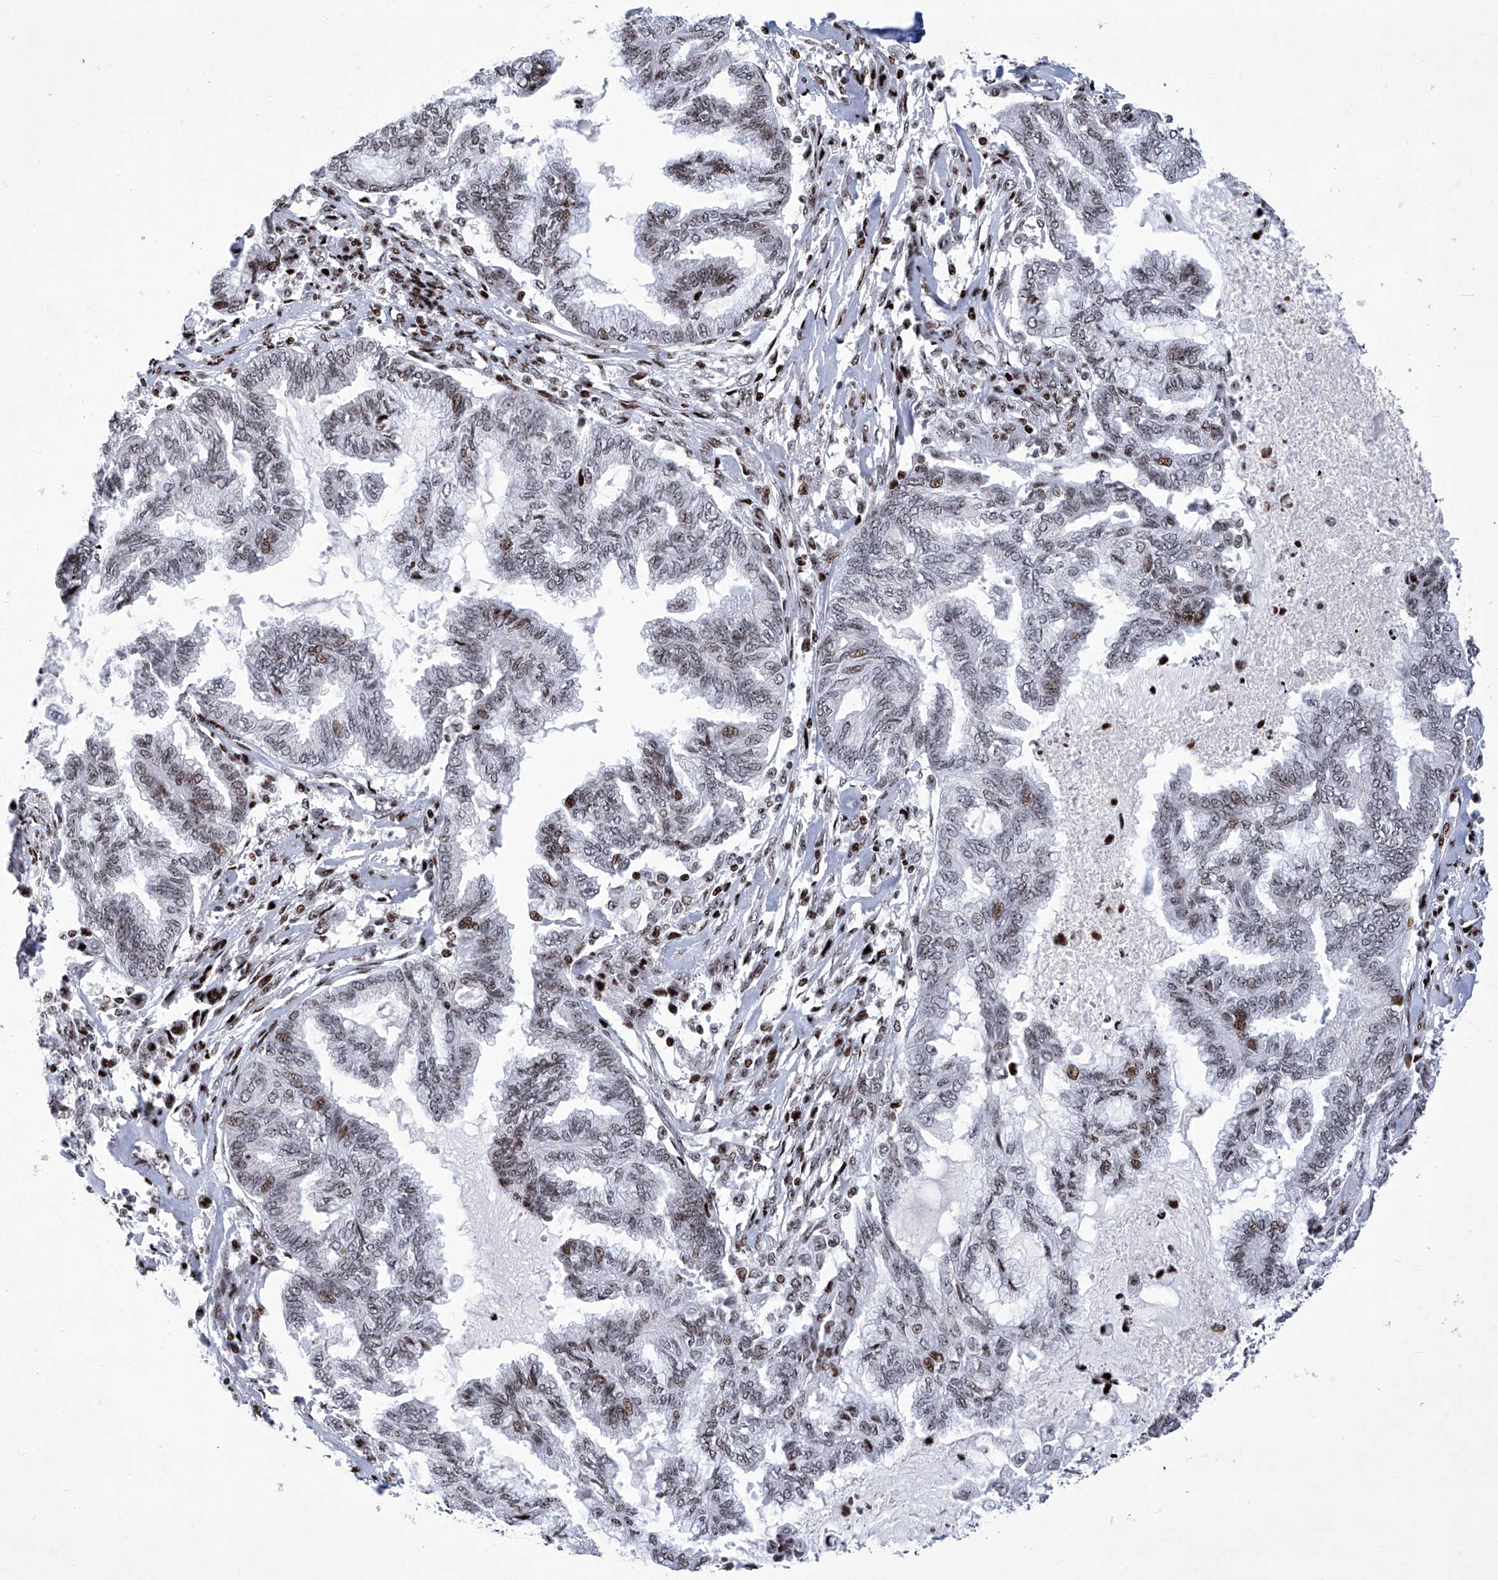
{"staining": {"intensity": "moderate", "quantity": "25%-75%", "location": "nuclear"}, "tissue": "endometrial cancer", "cell_type": "Tumor cells", "image_type": "cancer", "snomed": [{"axis": "morphology", "description": "Adenocarcinoma, NOS"}, {"axis": "topography", "description": "Endometrium"}], "caption": "A high-resolution photomicrograph shows immunohistochemistry staining of adenocarcinoma (endometrial), which displays moderate nuclear expression in about 25%-75% of tumor cells.", "gene": "HEY2", "patient": {"sex": "female", "age": 86}}